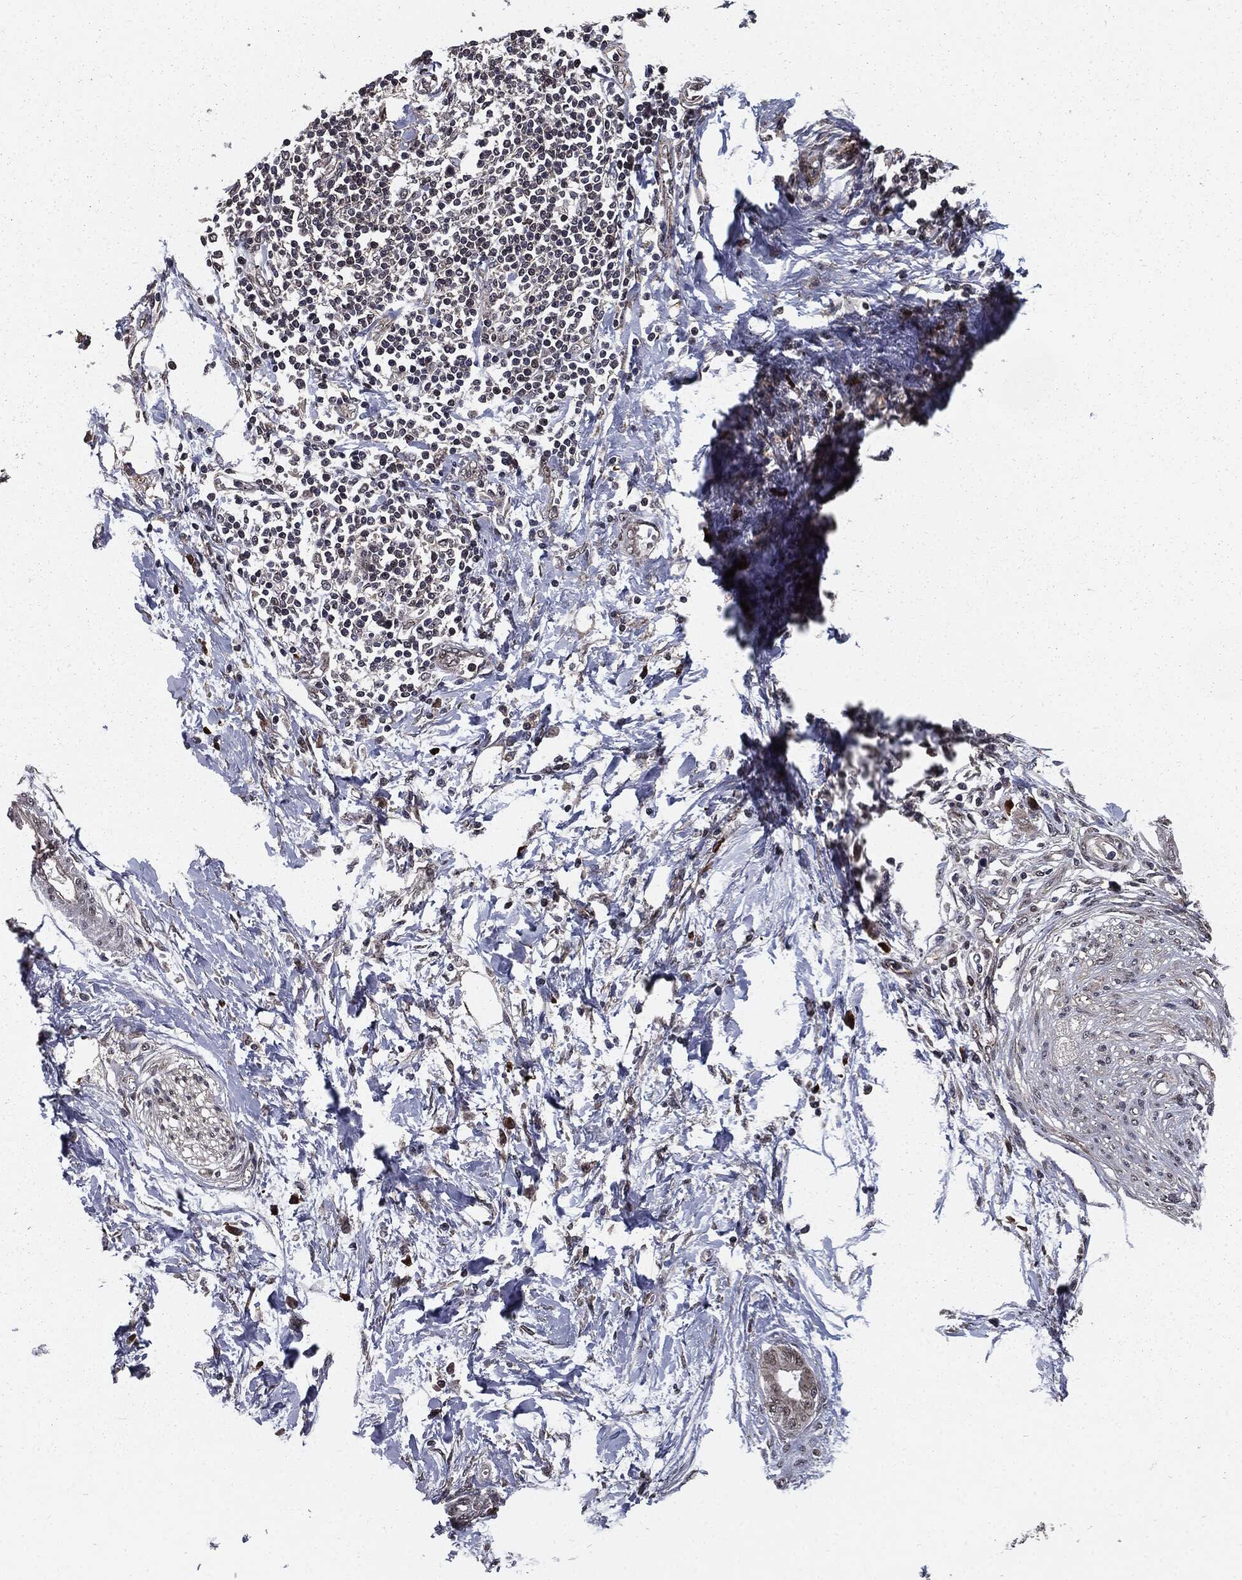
{"staining": {"intensity": "negative", "quantity": "none", "location": "none"}, "tissue": "pancreatic cancer", "cell_type": "Tumor cells", "image_type": "cancer", "snomed": [{"axis": "morphology", "description": "Normal tissue, NOS"}, {"axis": "morphology", "description": "Adenocarcinoma, NOS"}, {"axis": "topography", "description": "Pancreas"}, {"axis": "topography", "description": "Duodenum"}], "caption": "Immunohistochemical staining of pancreatic cancer (adenocarcinoma) shows no significant expression in tumor cells.", "gene": "PTPA", "patient": {"sex": "female", "age": 60}}